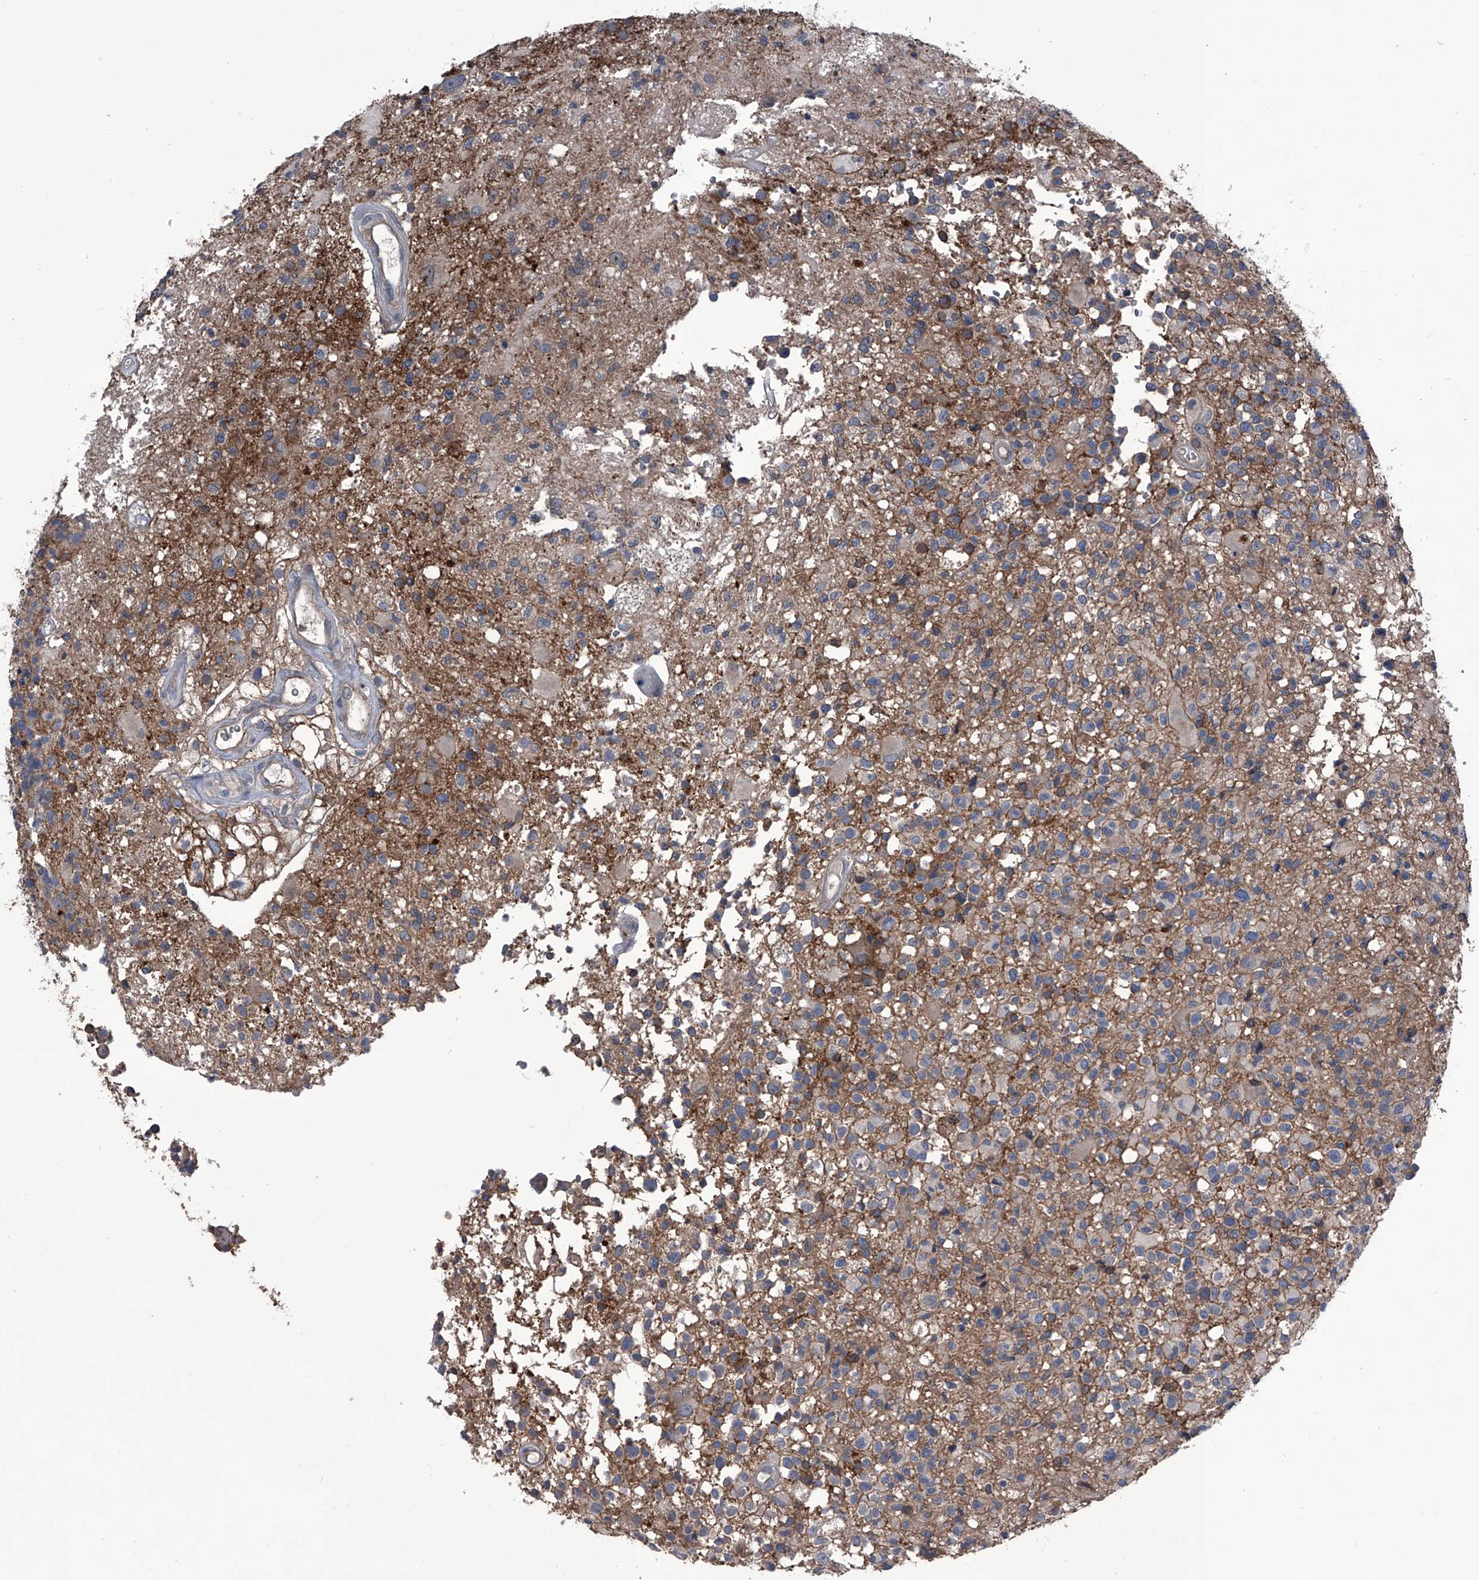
{"staining": {"intensity": "negative", "quantity": "none", "location": "none"}, "tissue": "glioma", "cell_type": "Tumor cells", "image_type": "cancer", "snomed": [{"axis": "morphology", "description": "Glioma, malignant, High grade"}, {"axis": "morphology", "description": "Glioblastoma, NOS"}, {"axis": "topography", "description": "Brain"}], "caption": "IHC image of neoplastic tissue: glioma stained with DAB (3,3'-diaminobenzidine) shows no significant protein staining in tumor cells. (DAB immunohistochemistry visualized using brightfield microscopy, high magnification).", "gene": "PIP5K1A", "patient": {"sex": "male", "age": 60}}